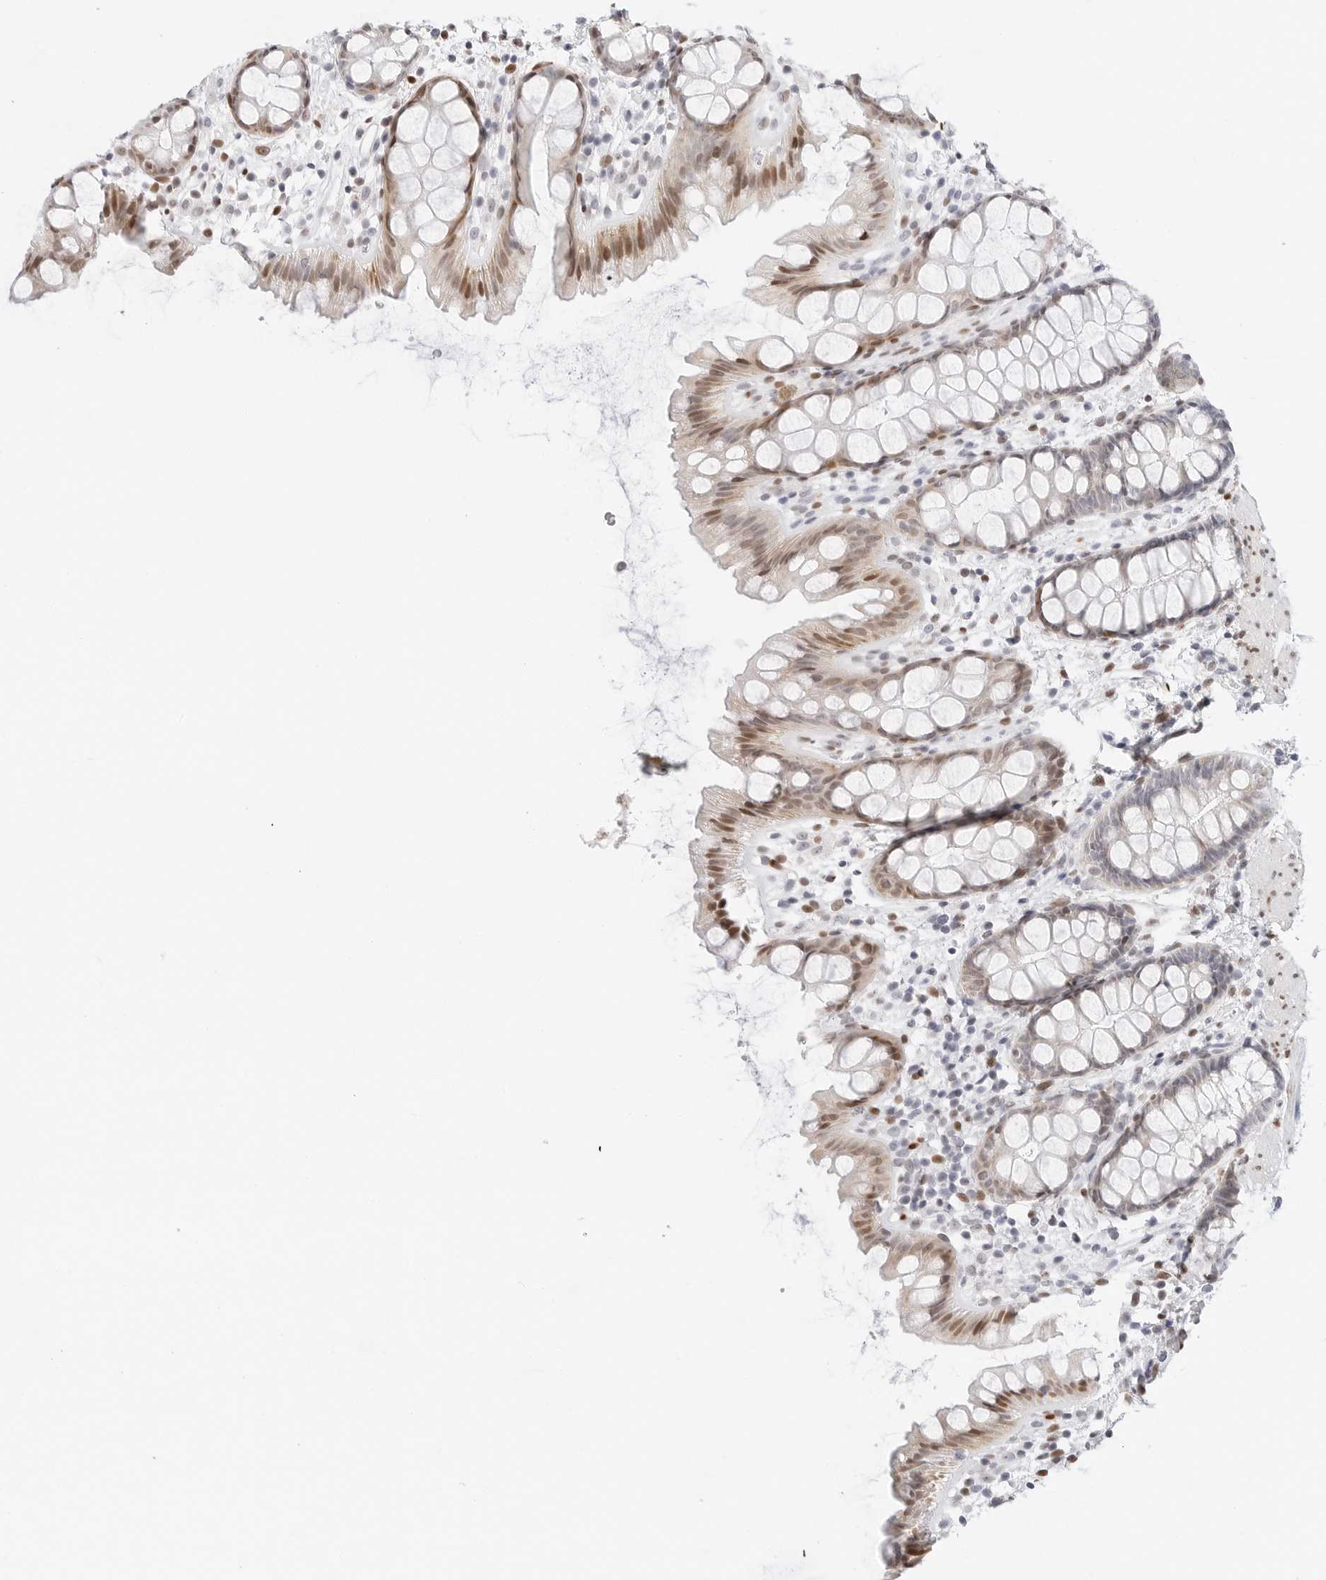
{"staining": {"intensity": "moderate", "quantity": "25%-75%", "location": "cytoplasmic/membranous,nuclear"}, "tissue": "rectum", "cell_type": "Glandular cells", "image_type": "normal", "snomed": [{"axis": "morphology", "description": "Normal tissue, NOS"}, {"axis": "topography", "description": "Rectum"}], "caption": "Protein expression analysis of benign rectum displays moderate cytoplasmic/membranous,nuclear positivity in about 25%-75% of glandular cells.", "gene": "SPIDR", "patient": {"sex": "female", "age": 65}}